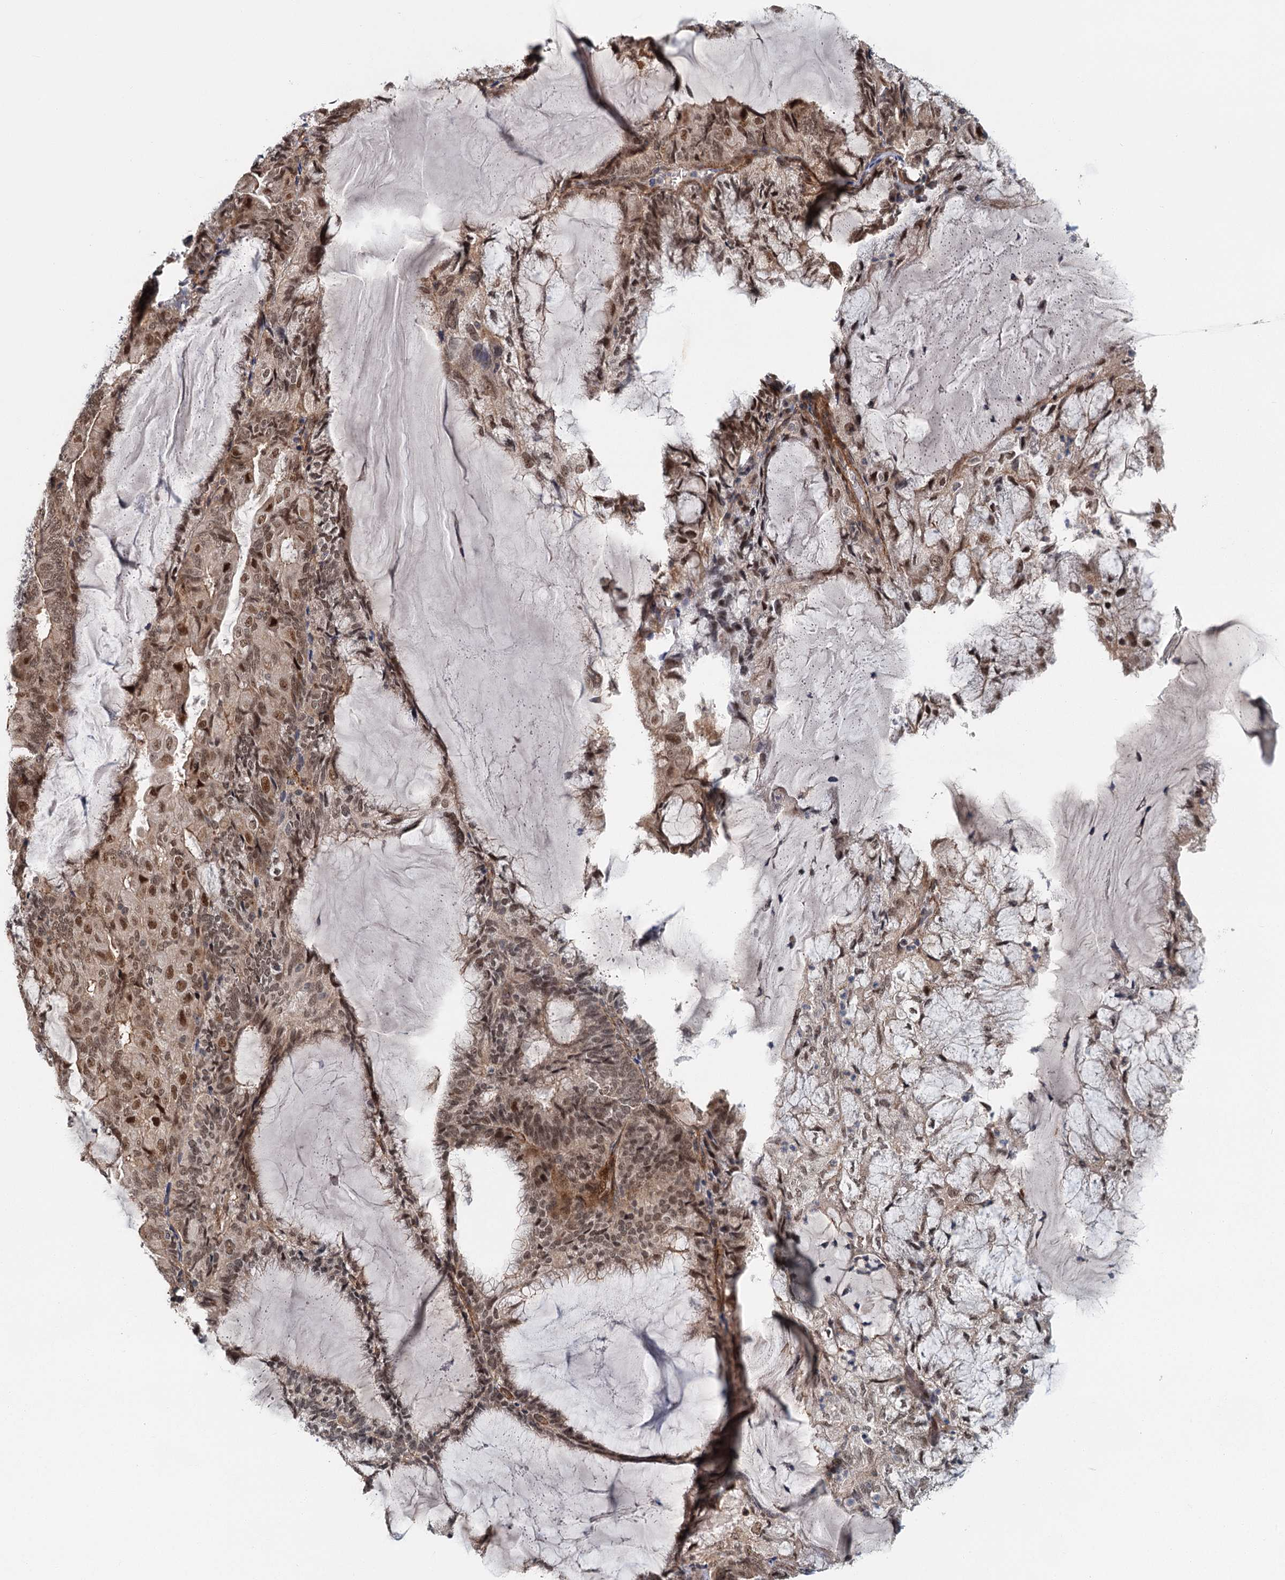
{"staining": {"intensity": "moderate", "quantity": "25%-75%", "location": "nuclear"}, "tissue": "endometrial cancer", "cell_type": "Tumor cells", "image_type": "cancer", "snomed": [{"axis": "morphology", "description": "Adenocarcinoma, NOS"}, {"axis": "topography", "description": "Endometrium"}], "caption": "Brown immunohistochemical staining in human endometrial cancer (adenocarcinoma) displays moderate nuclear expression in approximately 25%-75% of tumor cells.", "gene": "TAS2R42", "patient": {"sex": "female", "age": 81}}